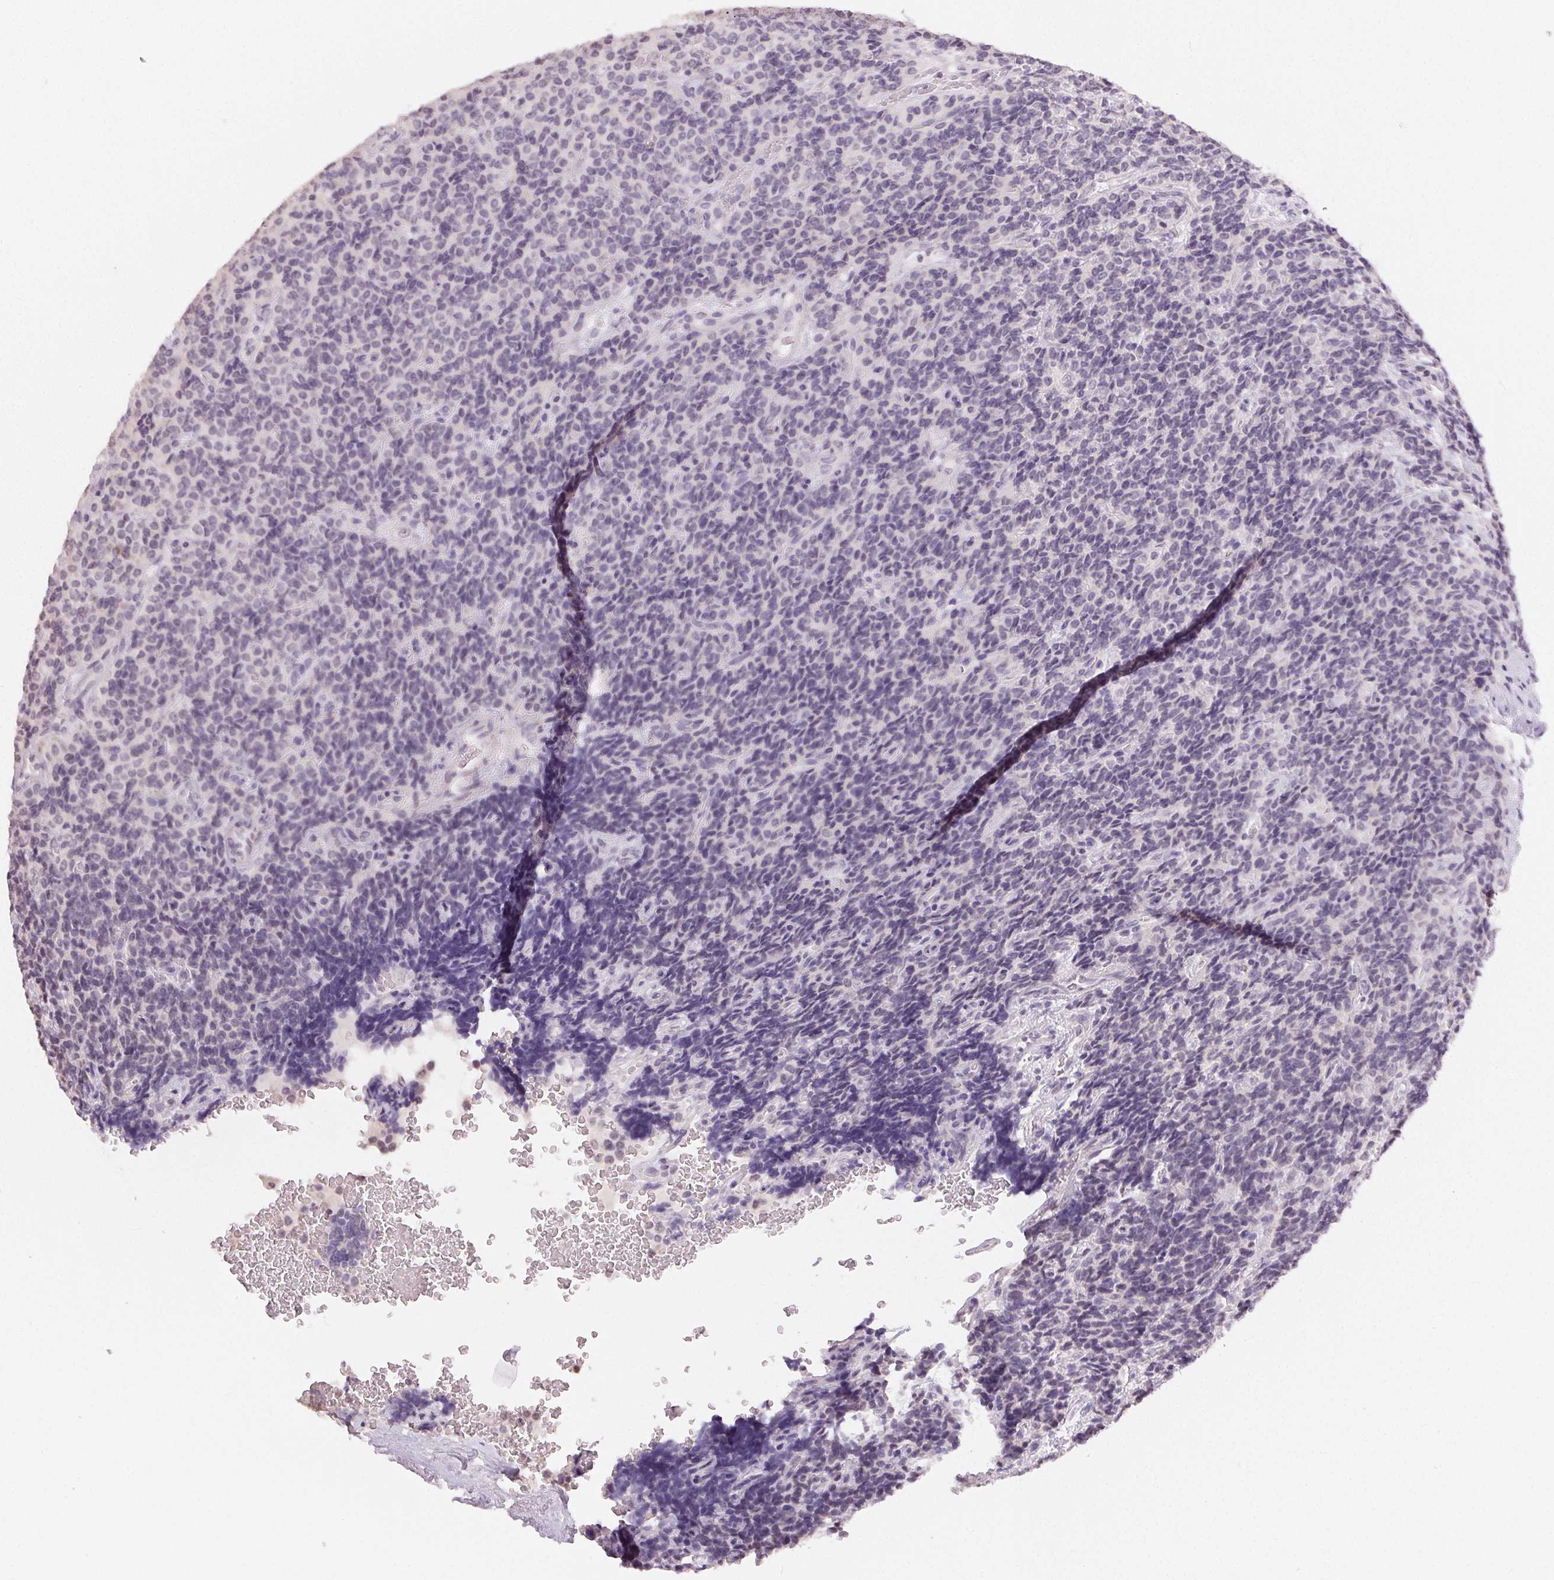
{"staining": {"intensity": "negative", "quantity": "none", "location": "none"}, "tissue": "carcinoid", "cell_type": "Tumor cells", "image_type": "cancer", "snomed": [{"axis": "morphology", "description": "Carcinoid, malignant, NOS"}, {"axis": "topography", "description": "Pancreas"}], "caption": "IHC of carcinoid (malignant) shows no positivity in tumor cells.", "gene": "TMEM174", "patient": {"sex": "male", "age": 36}}